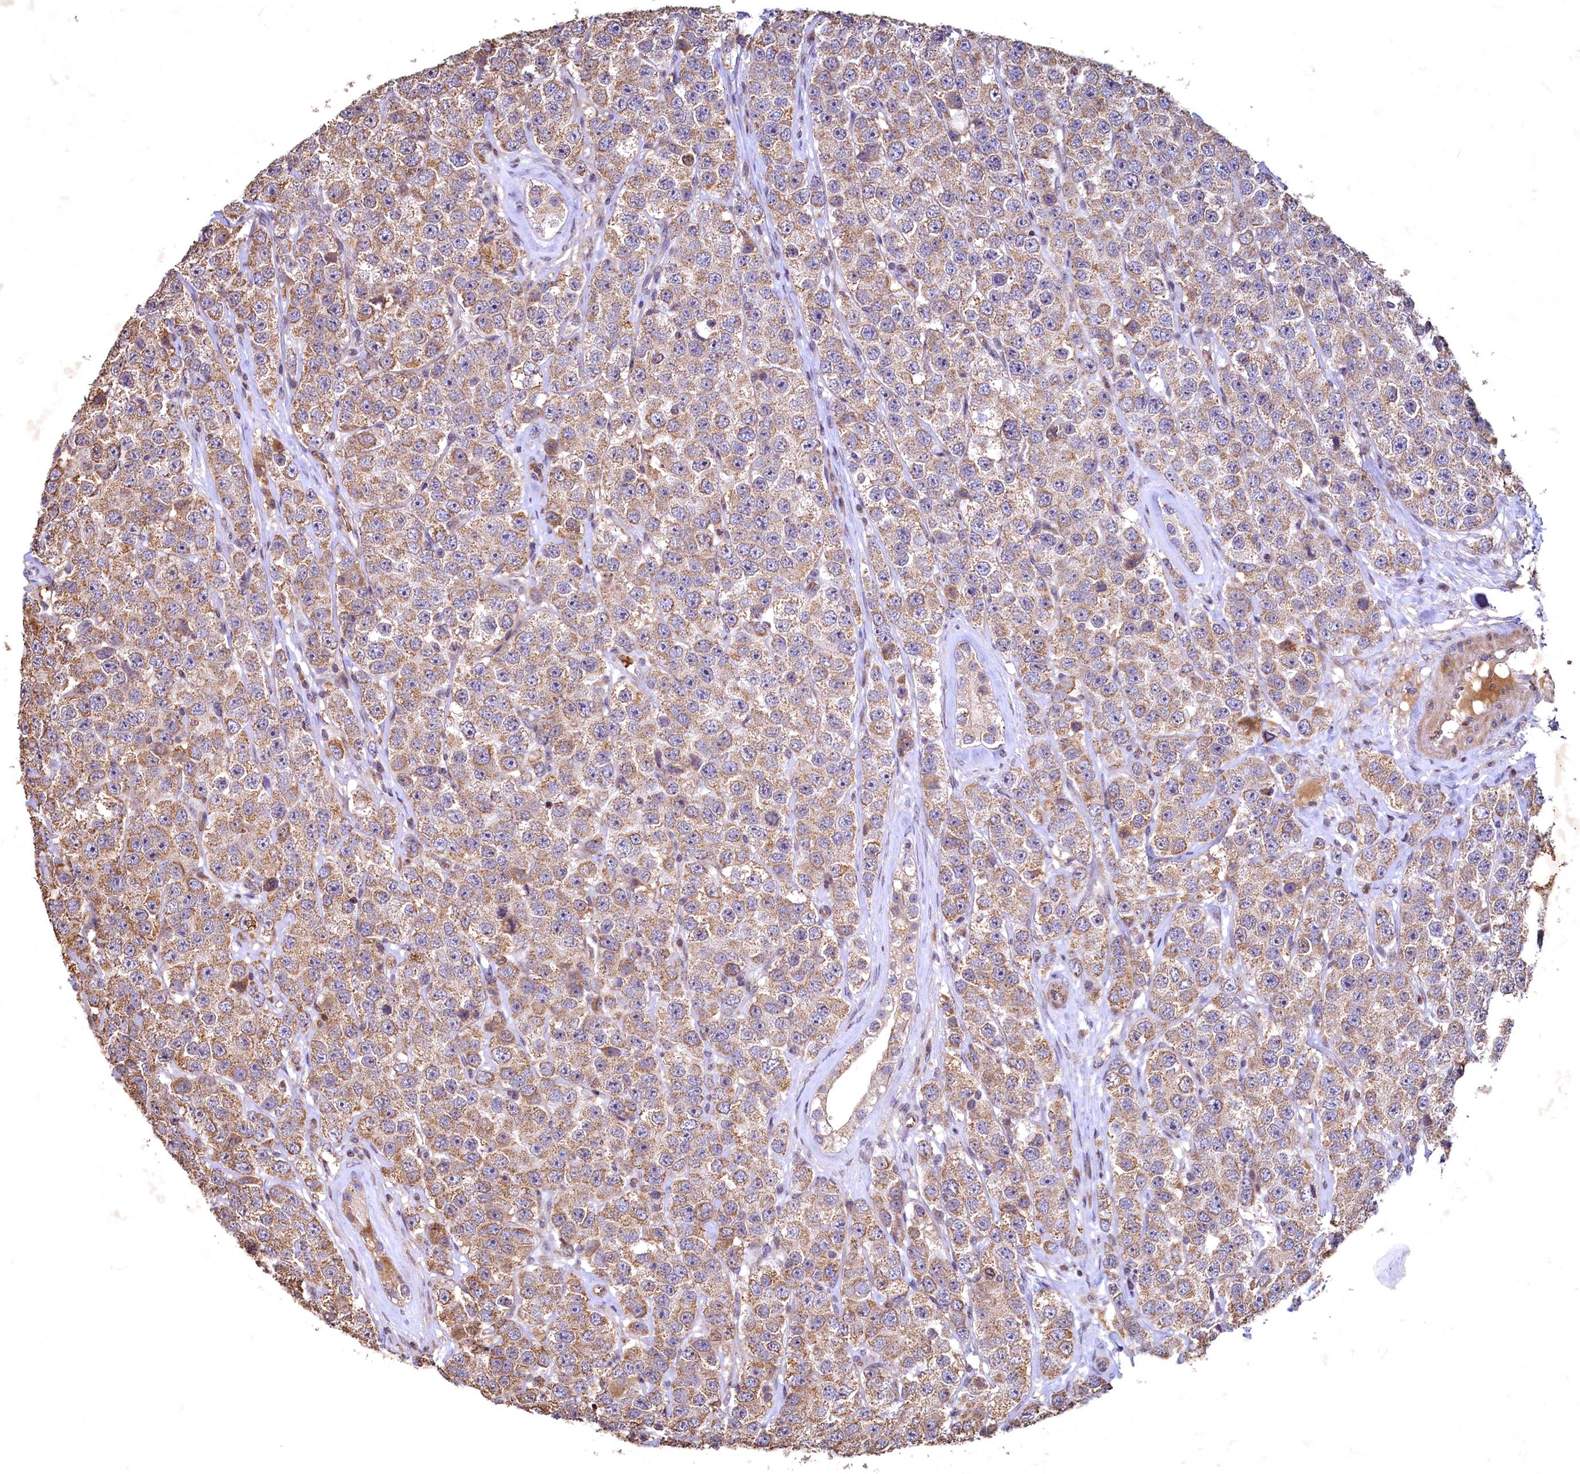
{"staining": {"intensity": "moderate", "quantity": ">75%", "location": "cytoplasmic/membranous"}, "tissue": "testis cancer", "cell_type": "Tumor cells", "image_type": "cancer", "snomed": [{"axis": "morphology", "description": "Seminoma, NOS"}, {"axis": "topography", "description": "Testis"}], "caption": "Immunohistochemical staining of human testis seminoma shows medium levels of moderate cytoplasmic/membranous staining in about >75% of tumor cells. (IHC, brightfield microscopy, high magnification).", "gene": "SPTA1", "patient": {"sex": "male", "age": 28}}